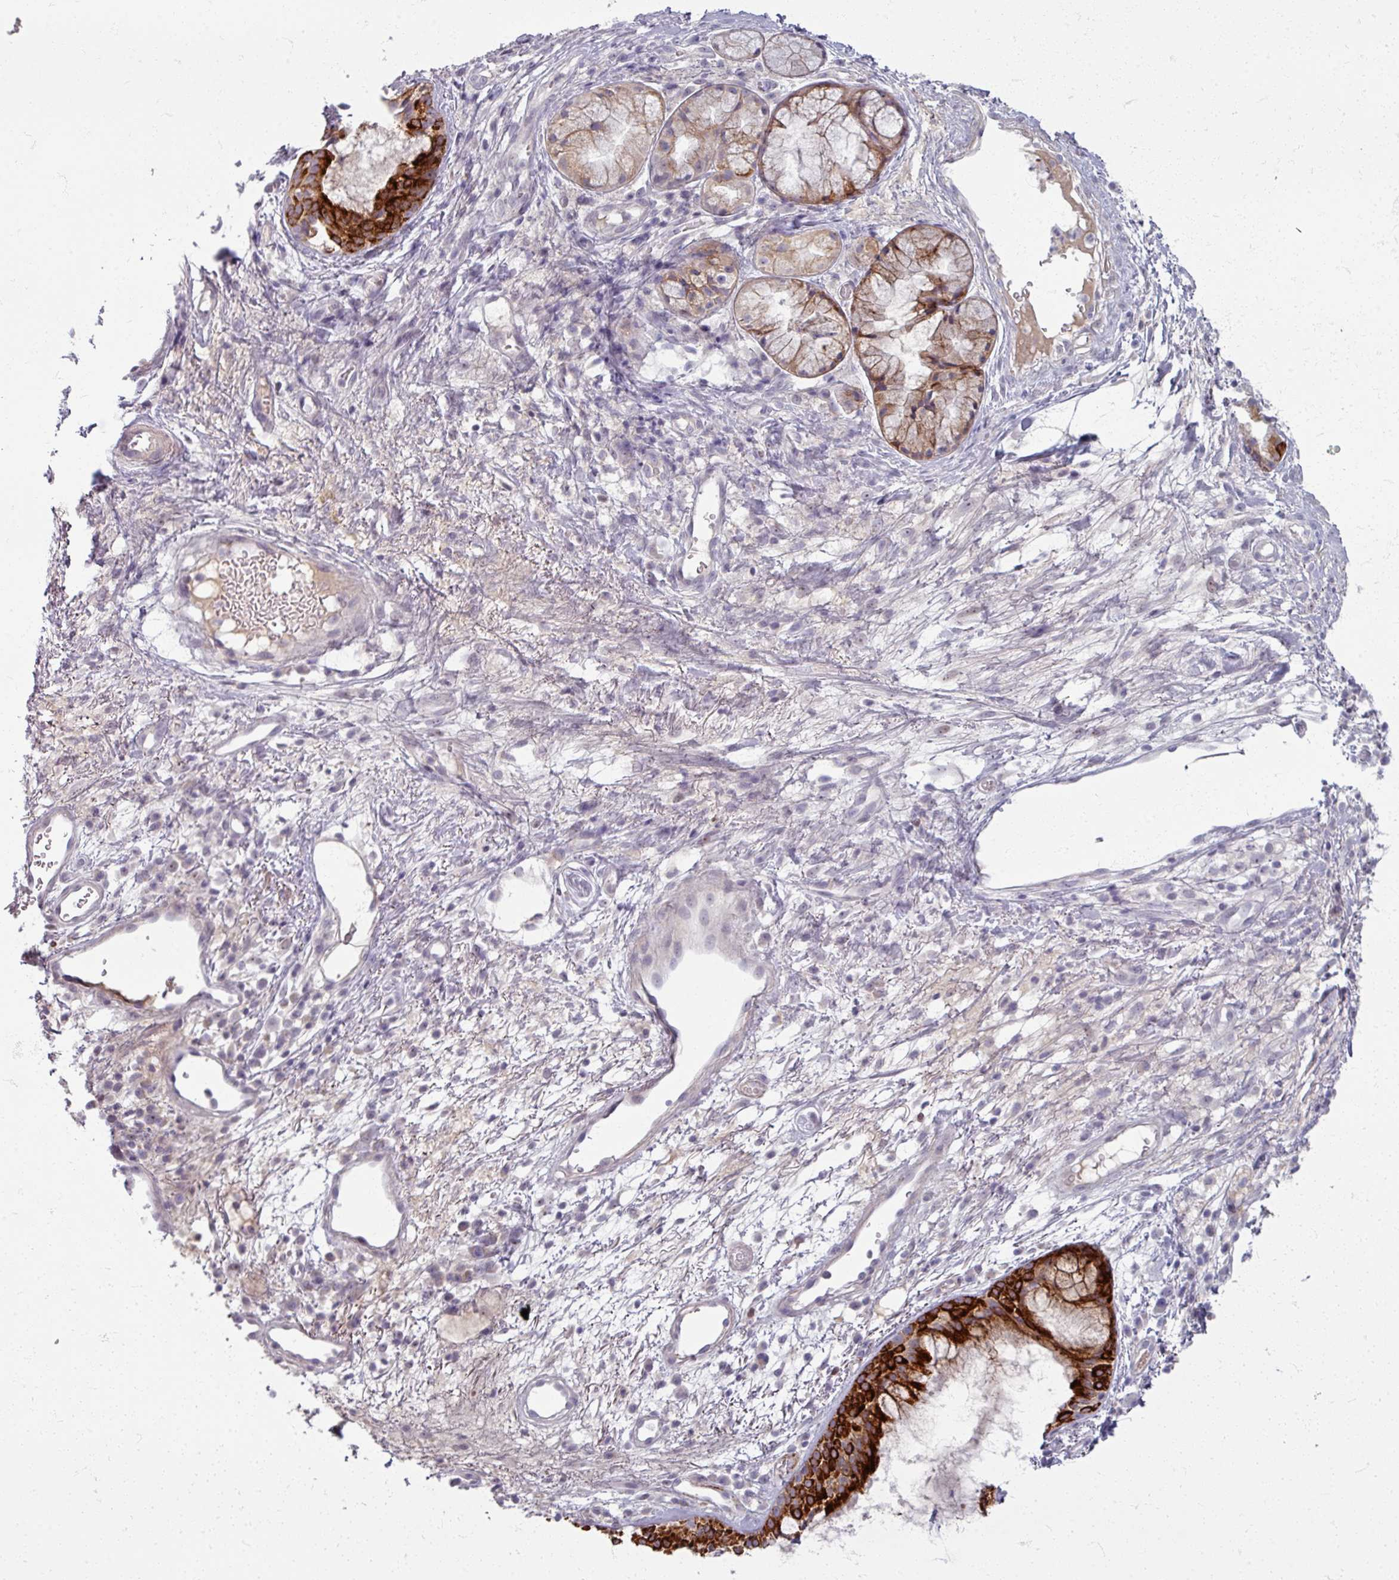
{"staining": {"intensity": "strong", "quantity": ">75%", "location": "cytoplasmic/membranous"}, "tissue": "nasopharynx", "cell_type": "Respiratory epithelial cells", "image_type": "normal", "snomed": [{"axis": "morphology", "description": "Normal tissue, NOS"}, {"axis": "topography", "description": "Cartilage tissue"}, {"axis": "topography", "description": "Nasopharynx"}, {"axis": "topography", "description": "Thyroid gland"}], "caption": "A brown stain highlights strong cytoplasmic/membranous positivity of a protein in respiratory epithelial cells of normal nasopharynx.", "gene": "TTLL7", "patient": {"sex": "male", "age": 63}}